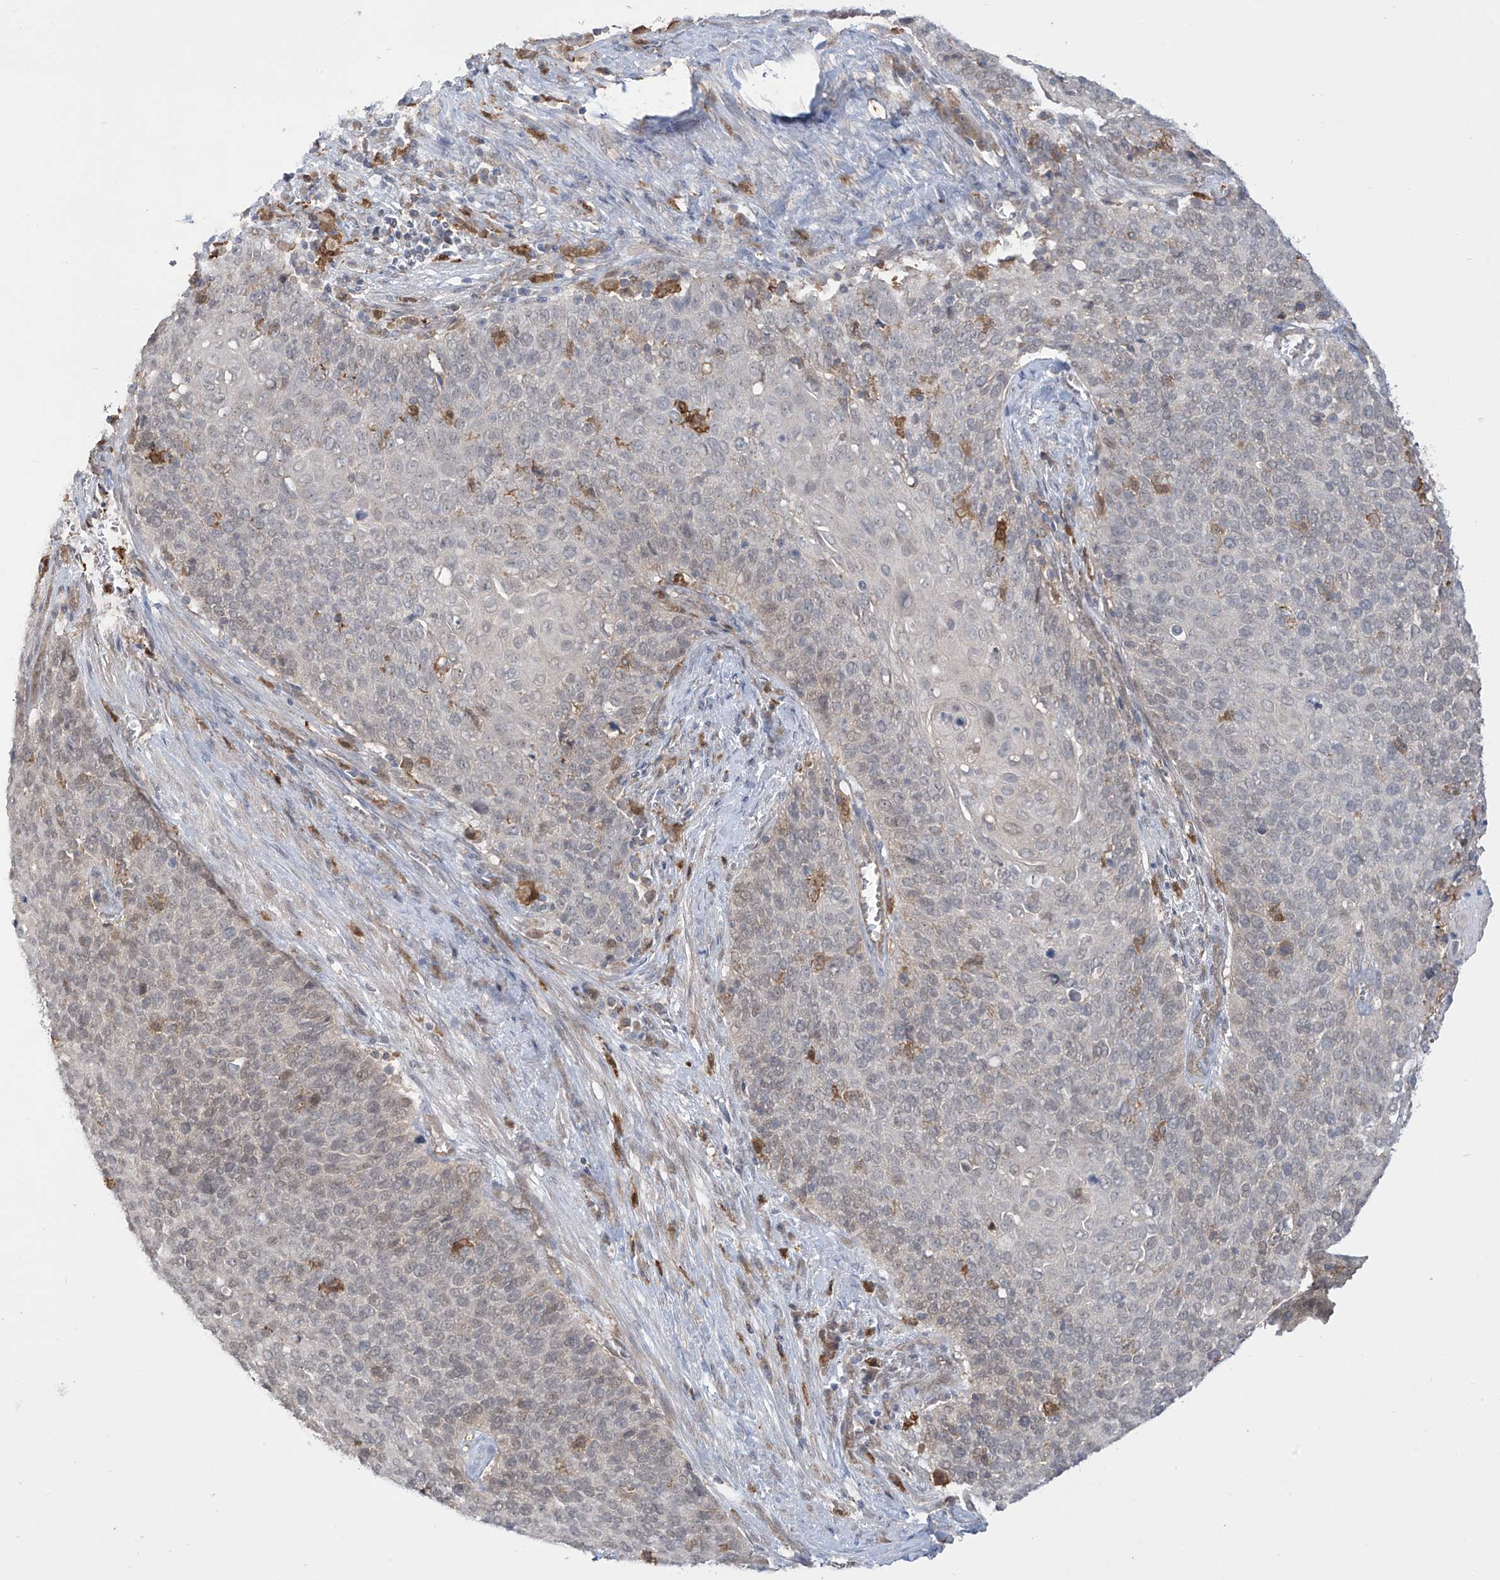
{"staining": {"intensity": "negative", "quantity": "none", "location": "none"}, "tissue": "cervical cancer", "cell_type": "Tumor cells", "image_type": "cancer", "snomed": [{"axis": "morphology", "description": "Squamous cell carcinoma, NOS"}, {"axis": "topography", "description": "Cervix"}], "caption": "Squamous cell carcinoma (cervical) stained for a protein using immunohistochemistry reveals no positivity tumor cells.", "gene": "IDH1", "patient": {"sex": "female", "age": 39}}